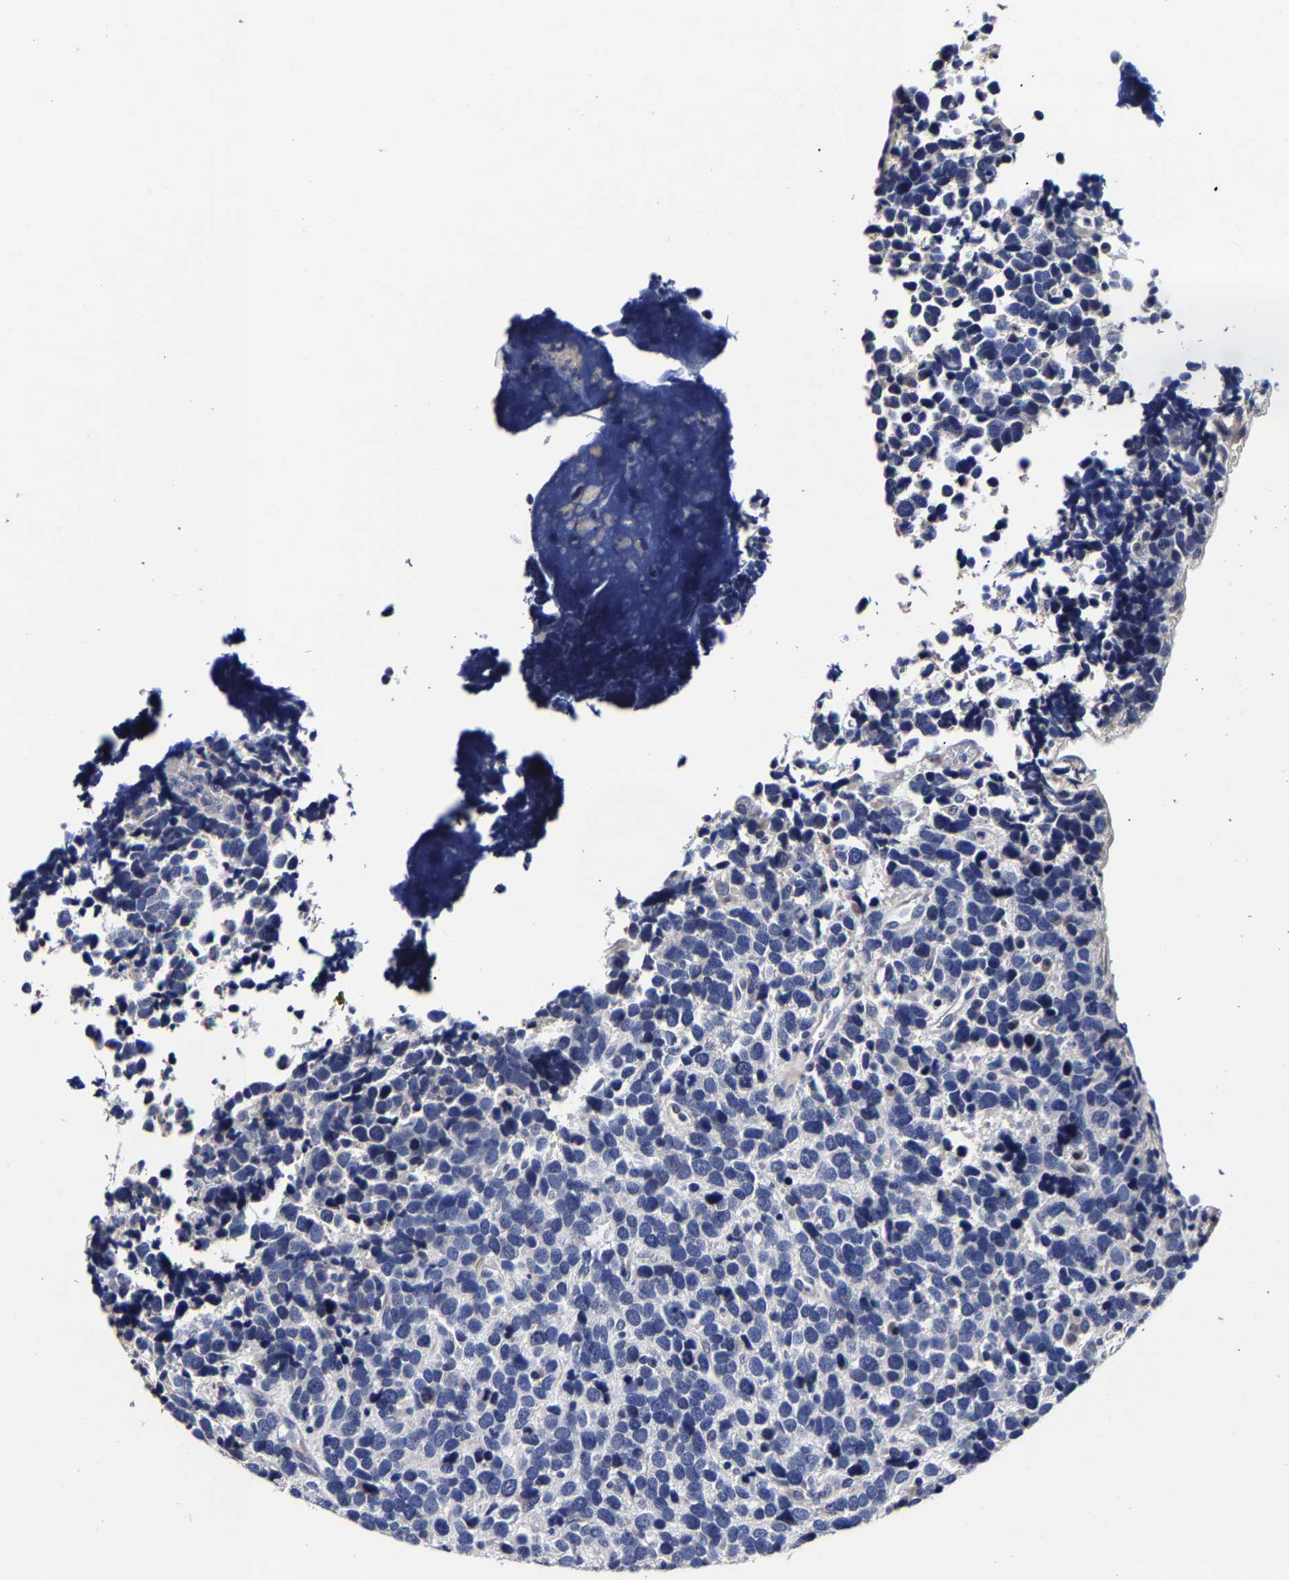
{"staining": {"intensity": "negative", "quantity": "none", "location": "none"}, "tissue": "urothelial cancer", "cell_type": "Tumor cells", "image_type": "cancer", "snomed": [{"axis": "morphology", "description": "Urothelial carcinoma, High grade"}, {"axis": "topography", "description": "Urinary bladder"}], "caption": "IHC photomicrograph of human high-grade urothelial carcinoma stained for a protein (brown), which shows no positivity in tumor cells.", "gene": "AKAP4", "patient": {"sex": "female", "age": 82}}